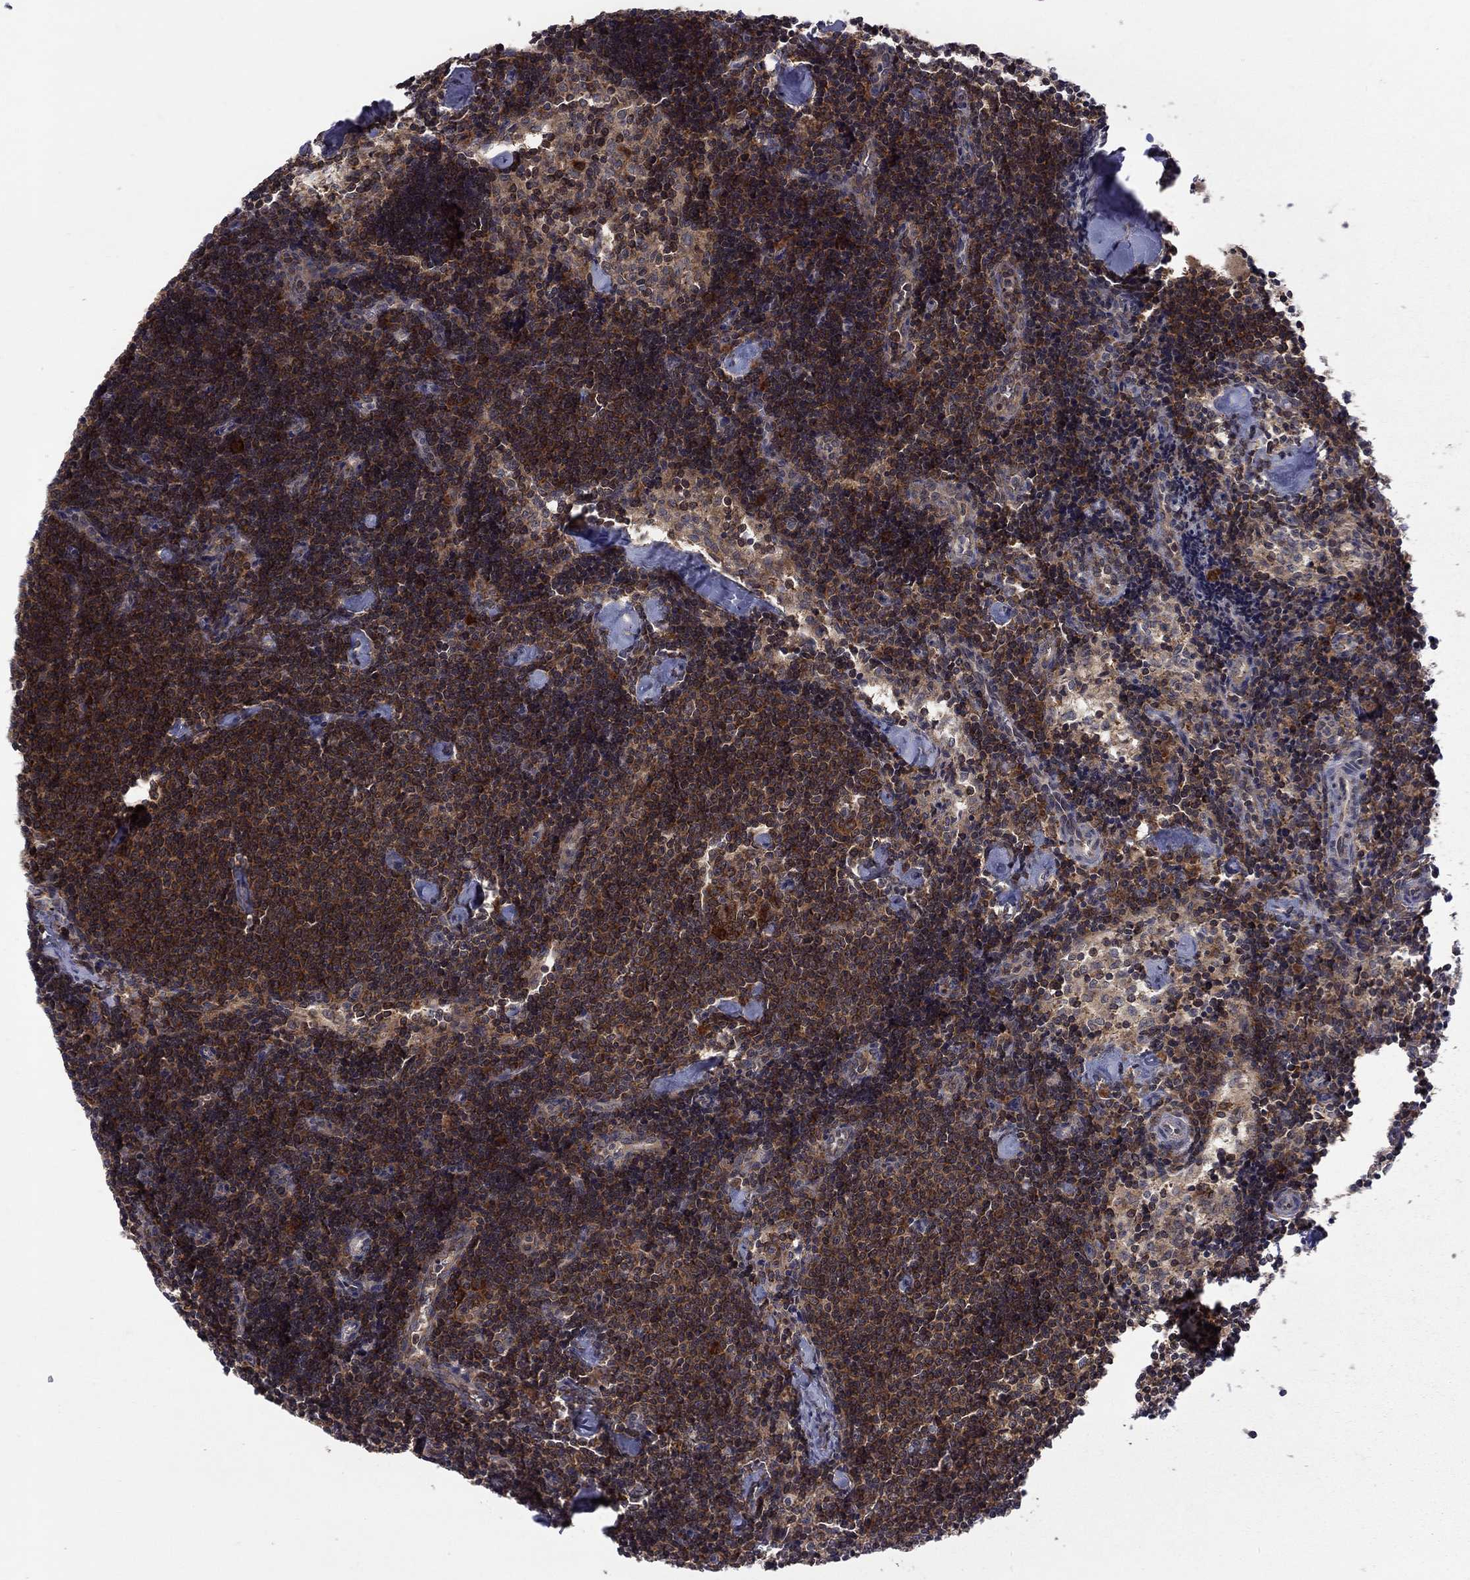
{"staining": {"intensity": "moderate", "quantity": ">75%", "location": "cytoplasmic/membranous"}, "tissue": "lymph node", "cell_type": "Germinal center cells", "image_type": "normal", "snomed": [{"axis": "morphology", "description": "Normal tissue, NOS"}, {"axis": "topography", "description": "Lymph node"}], "caption": "Lymph node stained with a brown dye demonstrates moderate cytoplasmic/membranous positive staining in approximately >75% of germinal center cells.", "gene": "NAA50", "patient": {"sex": "female", "age": 42}}